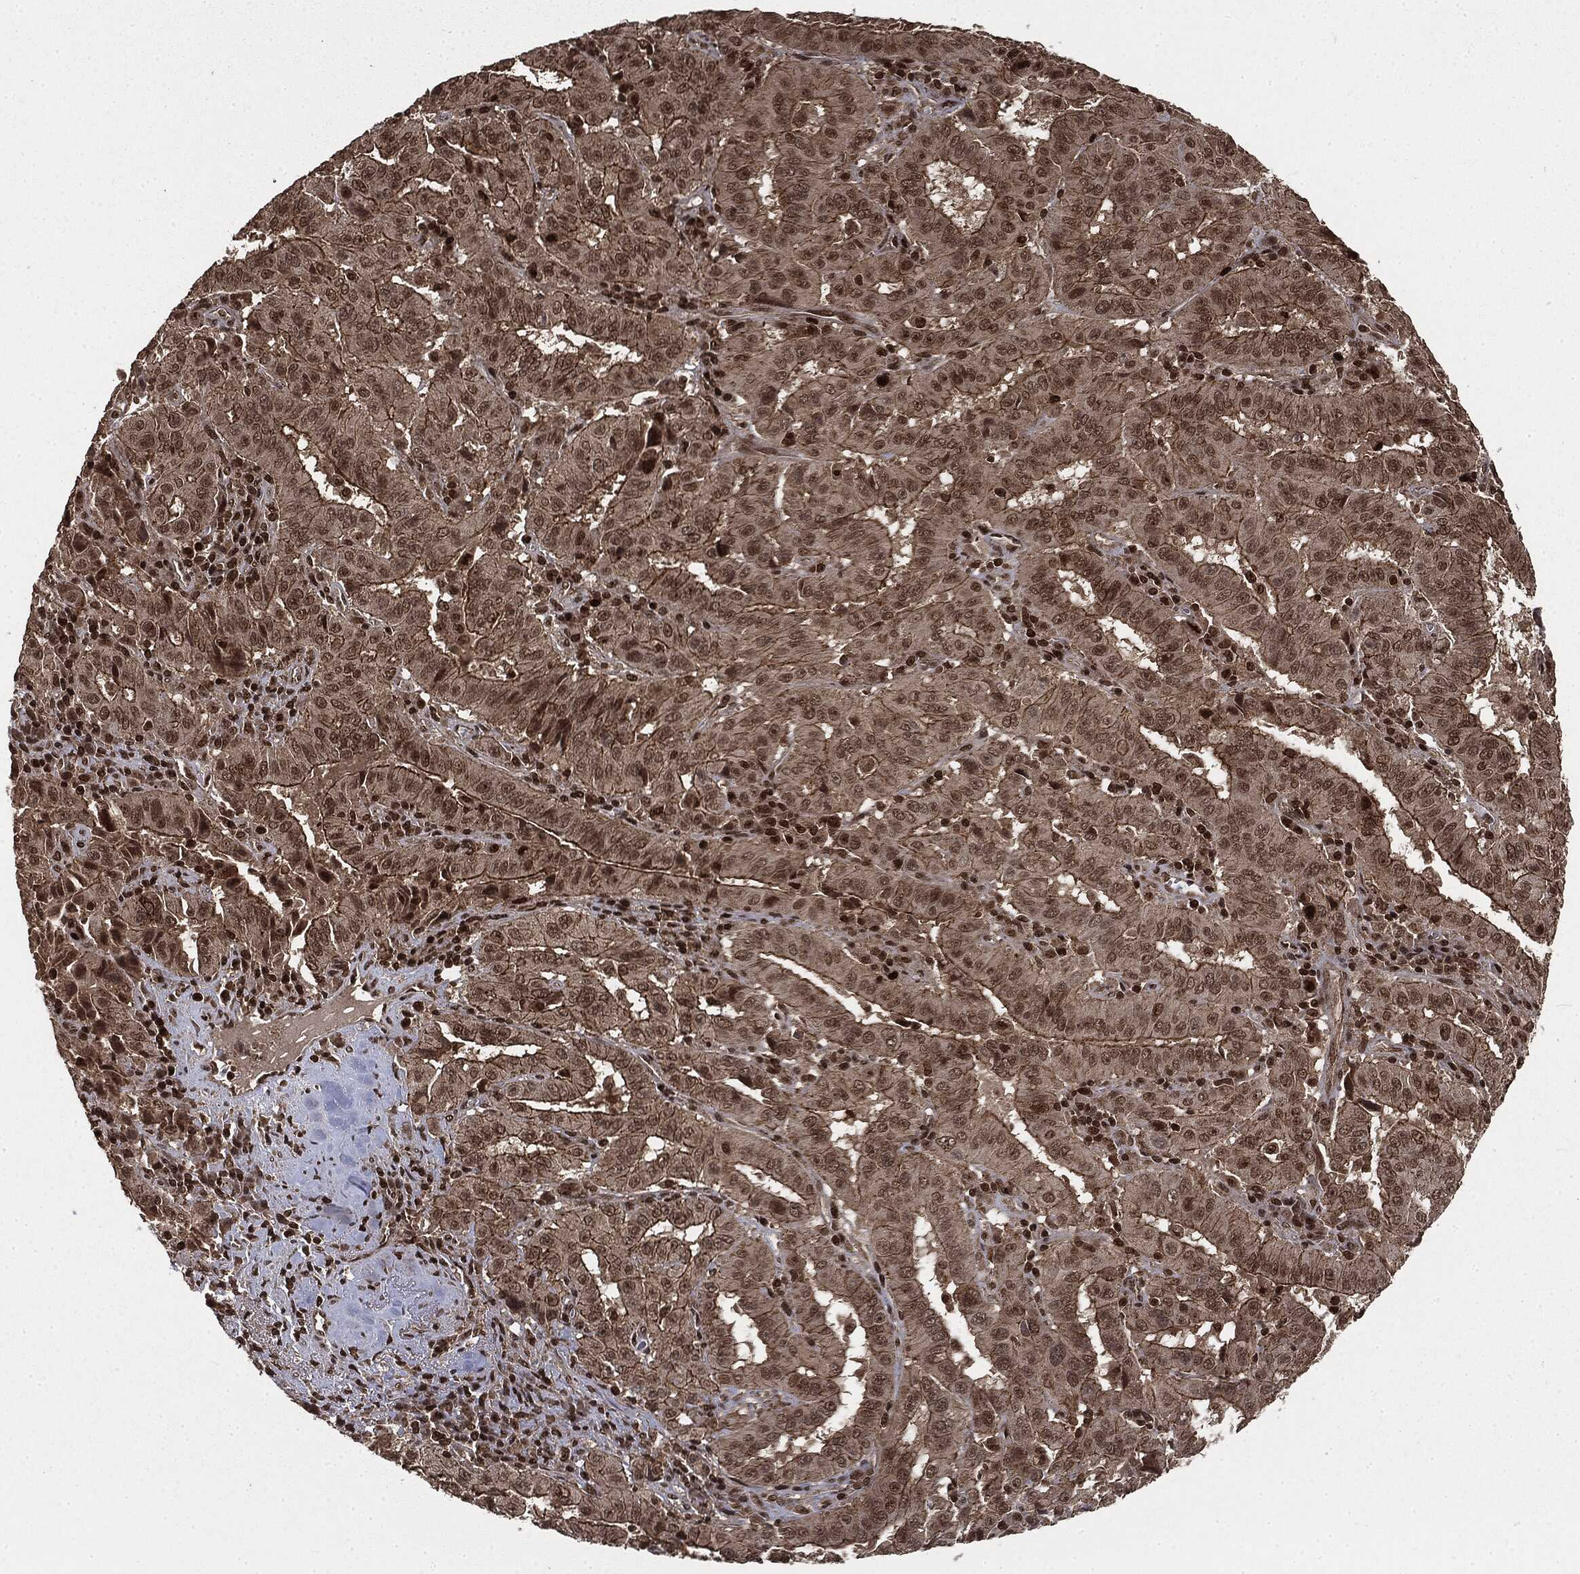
{"staining": {"intensity": "strong", "quantity": "<25%", "location": "nuclear"}, "tissue": "pancreatic cancer", "cell_type": "Tumor cells", "image_type": "cancer", "snomed": [{"axis": "morphology", "description": "Adenocarcinoma, NOS"}, {"axis": "topography", "description": "Pancreas"}], "caption": "Tumor cells reveal strong nuclear staining in approximately <25% of cells in adenocarcinoma (pancreatic). Using DAB (3,3'-diaminobenzidine) (brown) and hematoxylin (blue) stains, captured at high magnification using brightfield microscopy.", "gene": "CTDP1", "patient": {"sex": "male", "age": 63}}